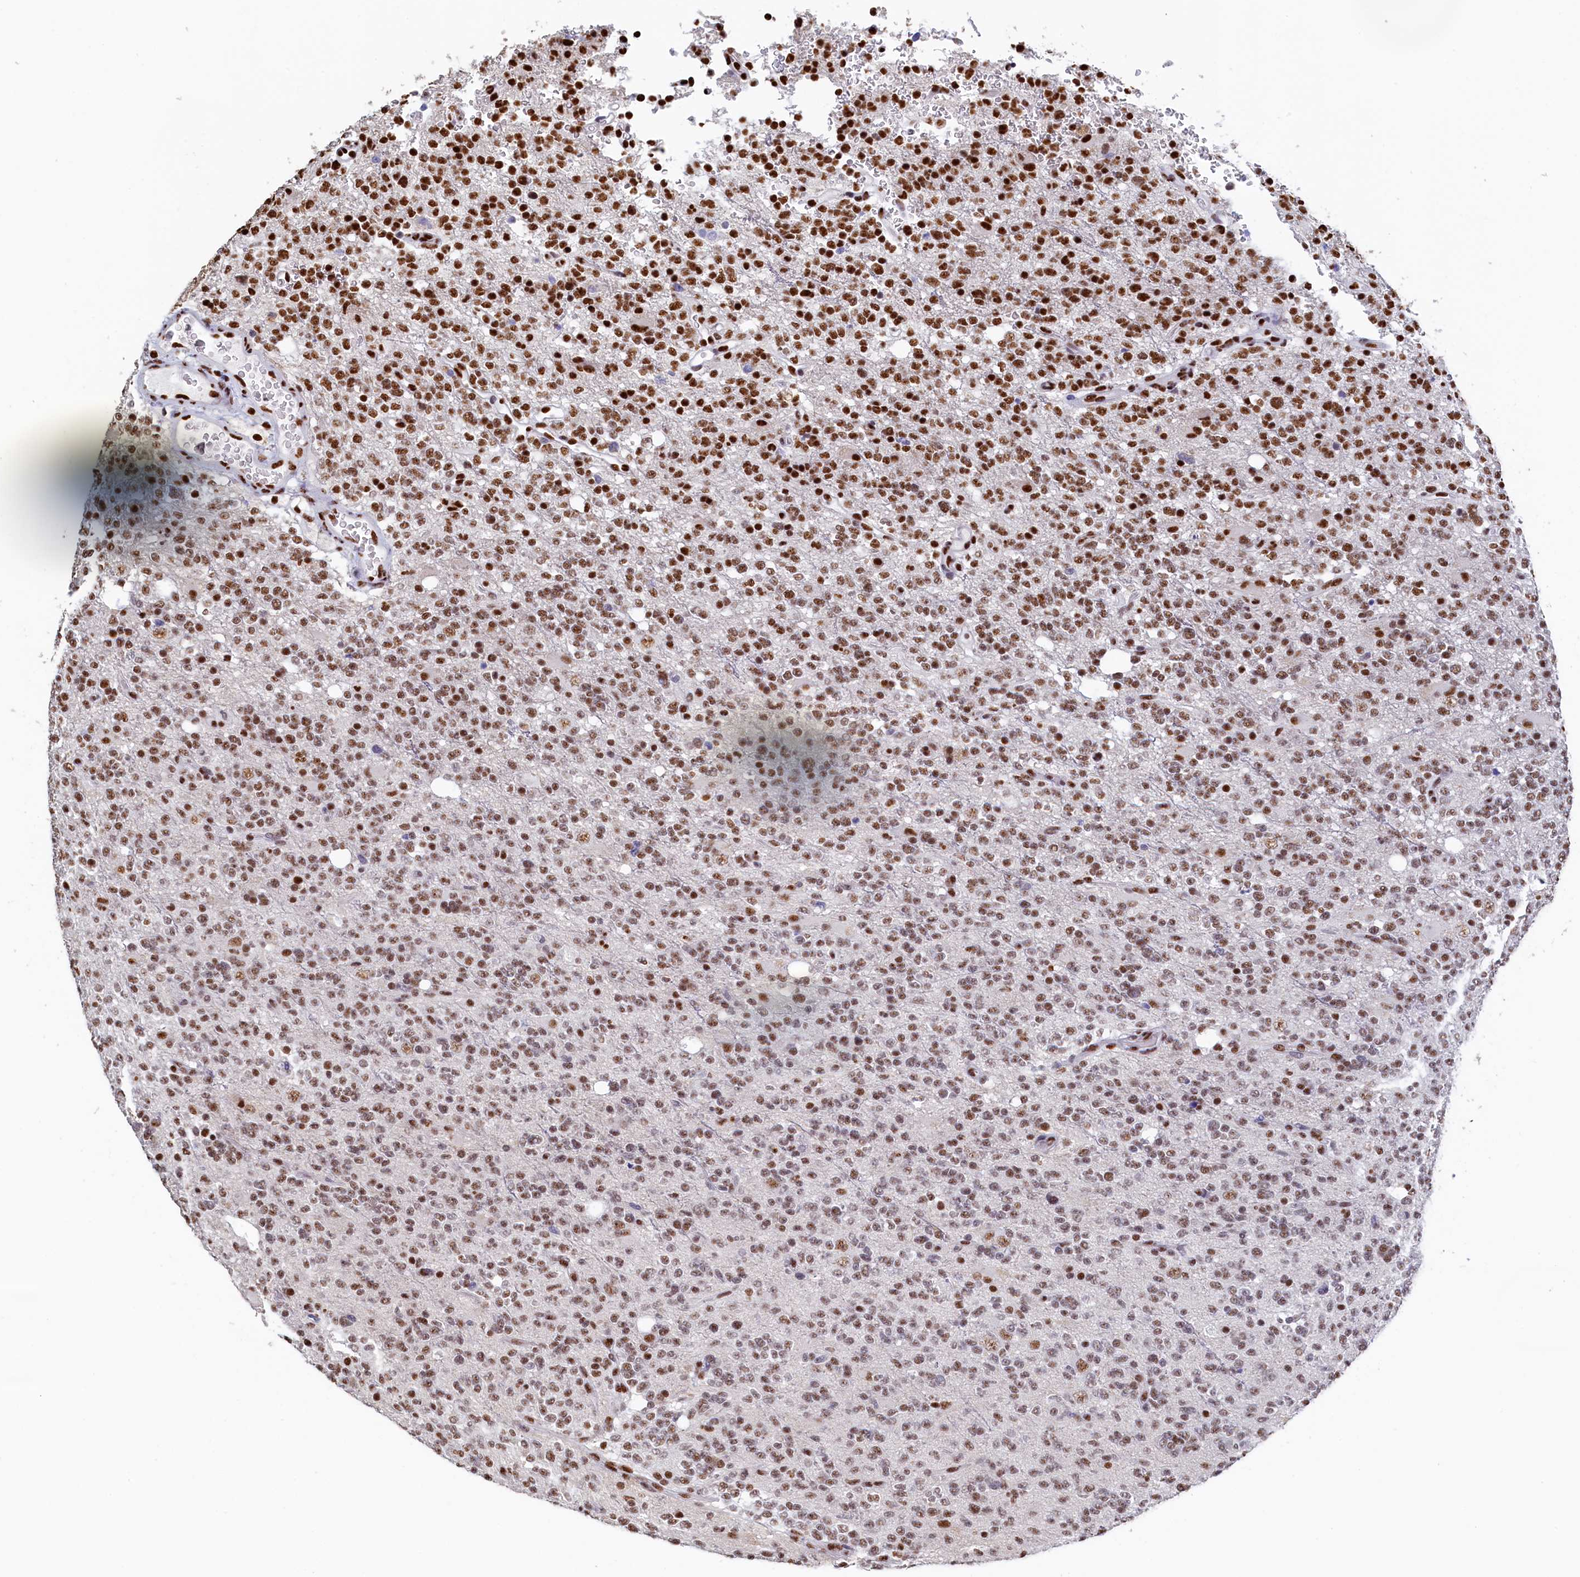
{"staining": {"intensity": "strong", "quantity": "25%-75%", "location": "nuclear"}, "tissue": "glioma", "cell_type": "Tumor cells", "image_type": "cancer", "snomed": [{"axis": "morphology", "description": "Glioma, malignant, High grade"}, {"axis": "topography", "description": "Brain"}], "caption": "Protein staining of glioma tissue exhibits strong nuclear positivity in about 25%-75% of tumor cells.", "gene": "MOSPD3", "patient": {"sex": "female", "age": 62}}